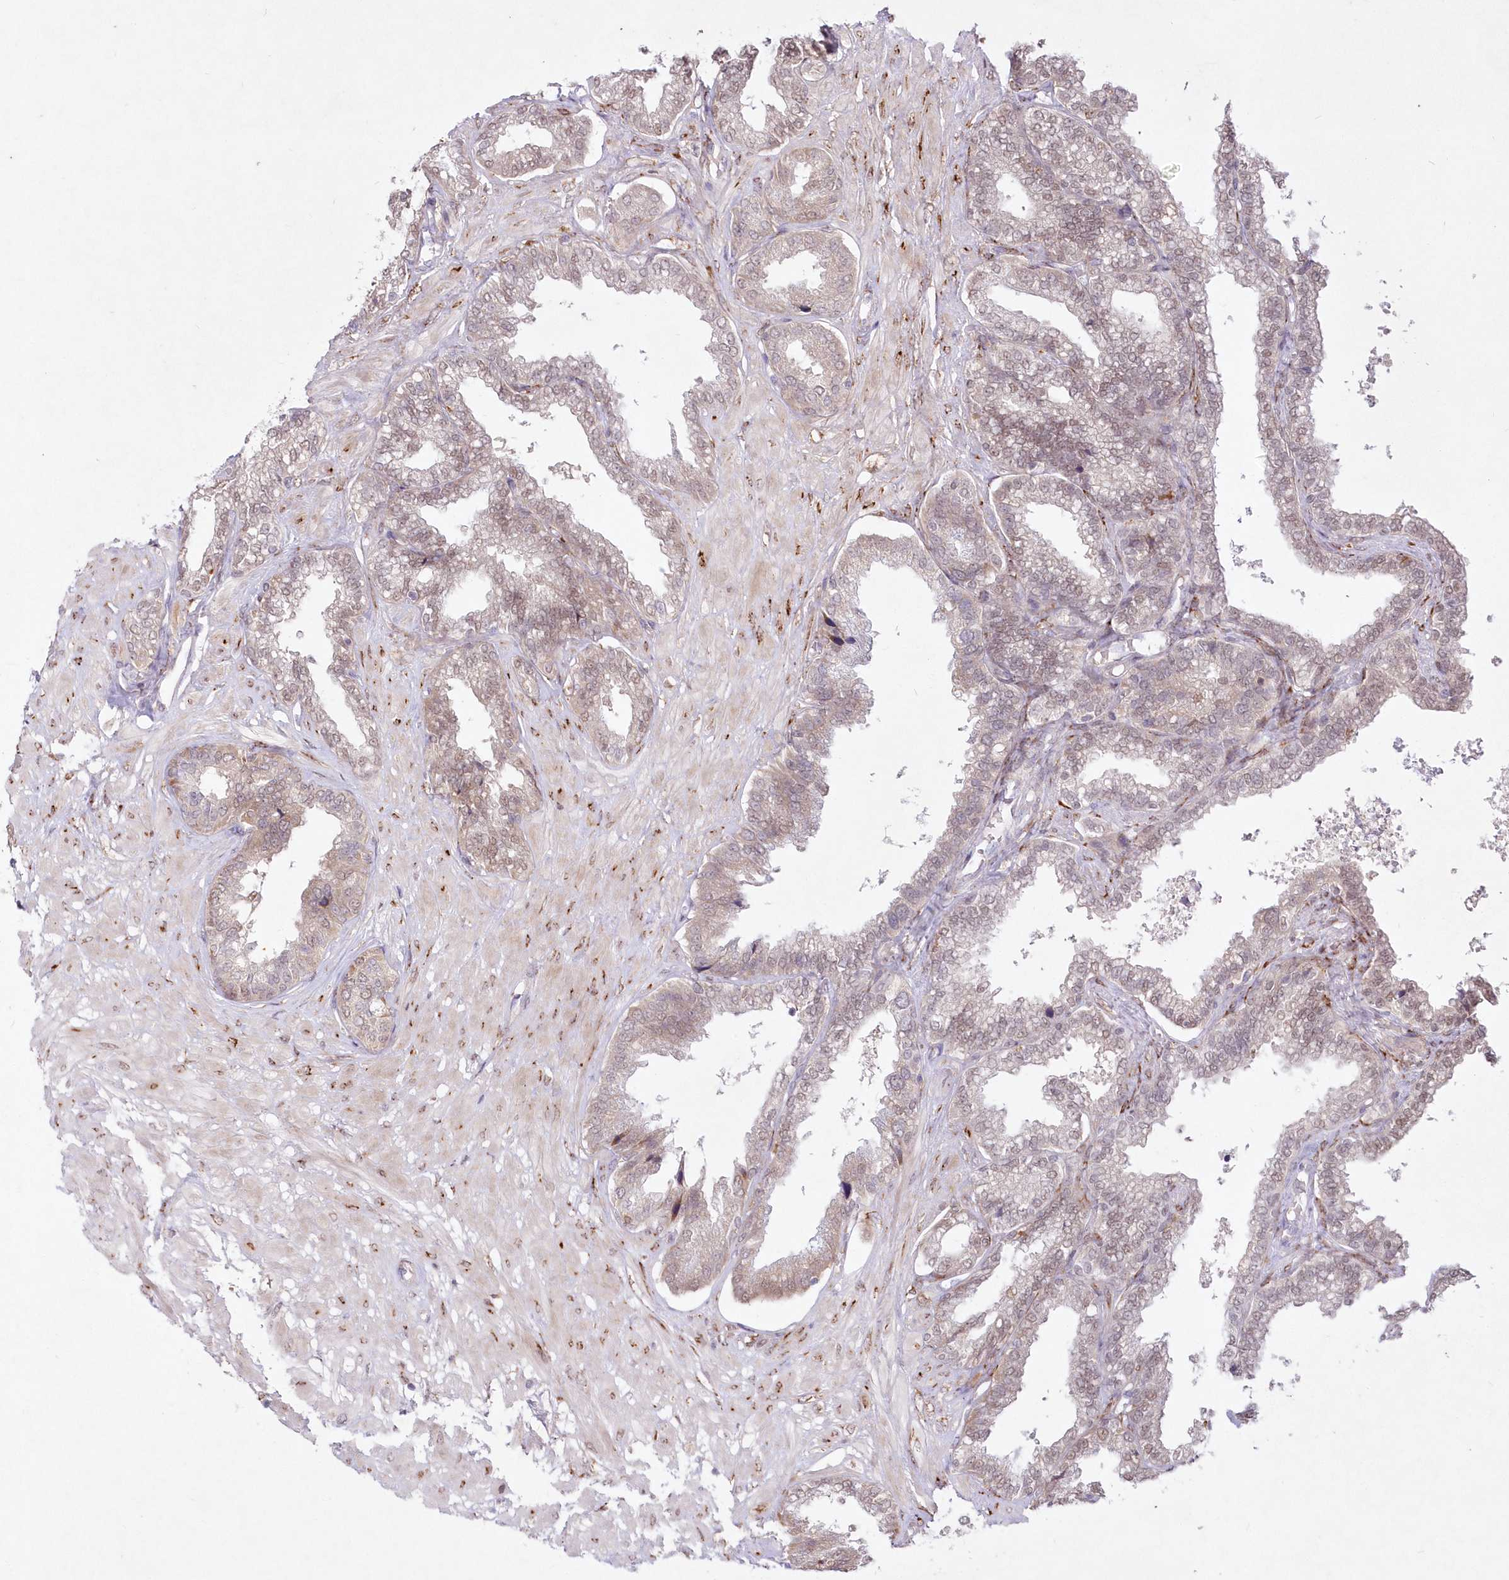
{"staining": {"intensity": "weak", "quantity": "<25%", "location": "nuclear"}, "tissue": "seminal vesicle", "cell_type": "Glandular cells", "image_type": "normal", "snomed": [{"axis": "morphology", "description": "Normal tissue, NOS"}, {"axis": "topography", "description": "Seminal veicle"}], "caption": "Human seminal vesicle stained for a protein using immunohistochemistry (IHC) demonstrates no staining in glandular cells.", "gene": "LDB1", "patient": {"sex": "male", "age": 46}}